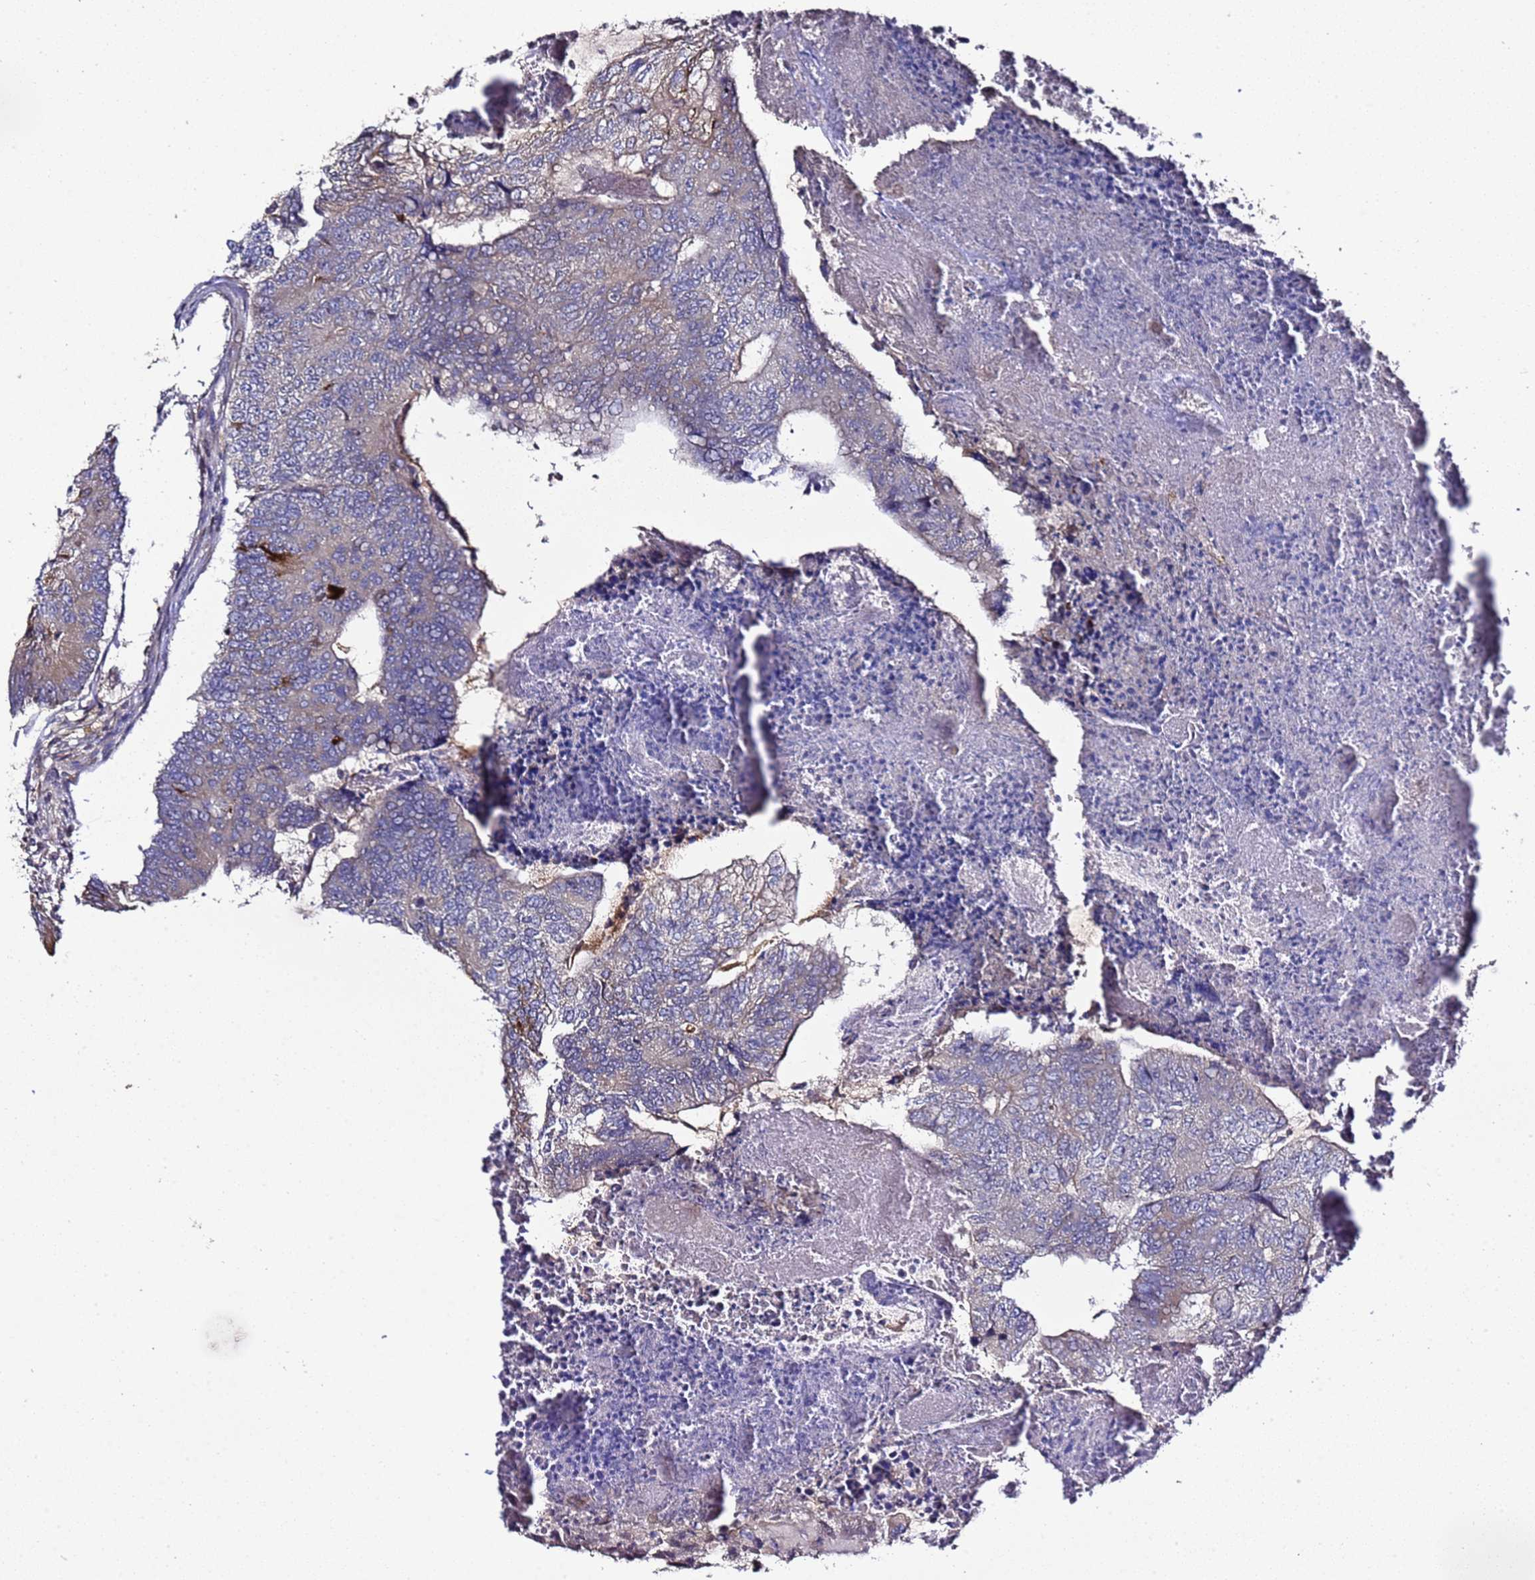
{"staining": {"intensity": "moderate", "quantity": "<25%", "location": "cytoplasmic/membranous"}, "tissue": "colorectal cancer", "cell_type": "Tumor cells", "image_type": "cancer", "snomed": [{"axis": "morphology", "description": "Adenocarcinoma, NOS"}, {"axis": "topography", "description": "Colon"}], "caption": "The histopathology image displays staining of colorectal cancer (adenocarcinoma), revealing moderate cytoplasmic/membranous protein expression (brown color) within tumor cells. The staining was performed using DAB (3,3'-diaminobenzidine) to visualize the protein expression in brown, while the nuclei were stained in blue with hematoxylin (Magnification: 20x).", "gene": "ALG3", "patient": {"sex": "female", "age": 67}}